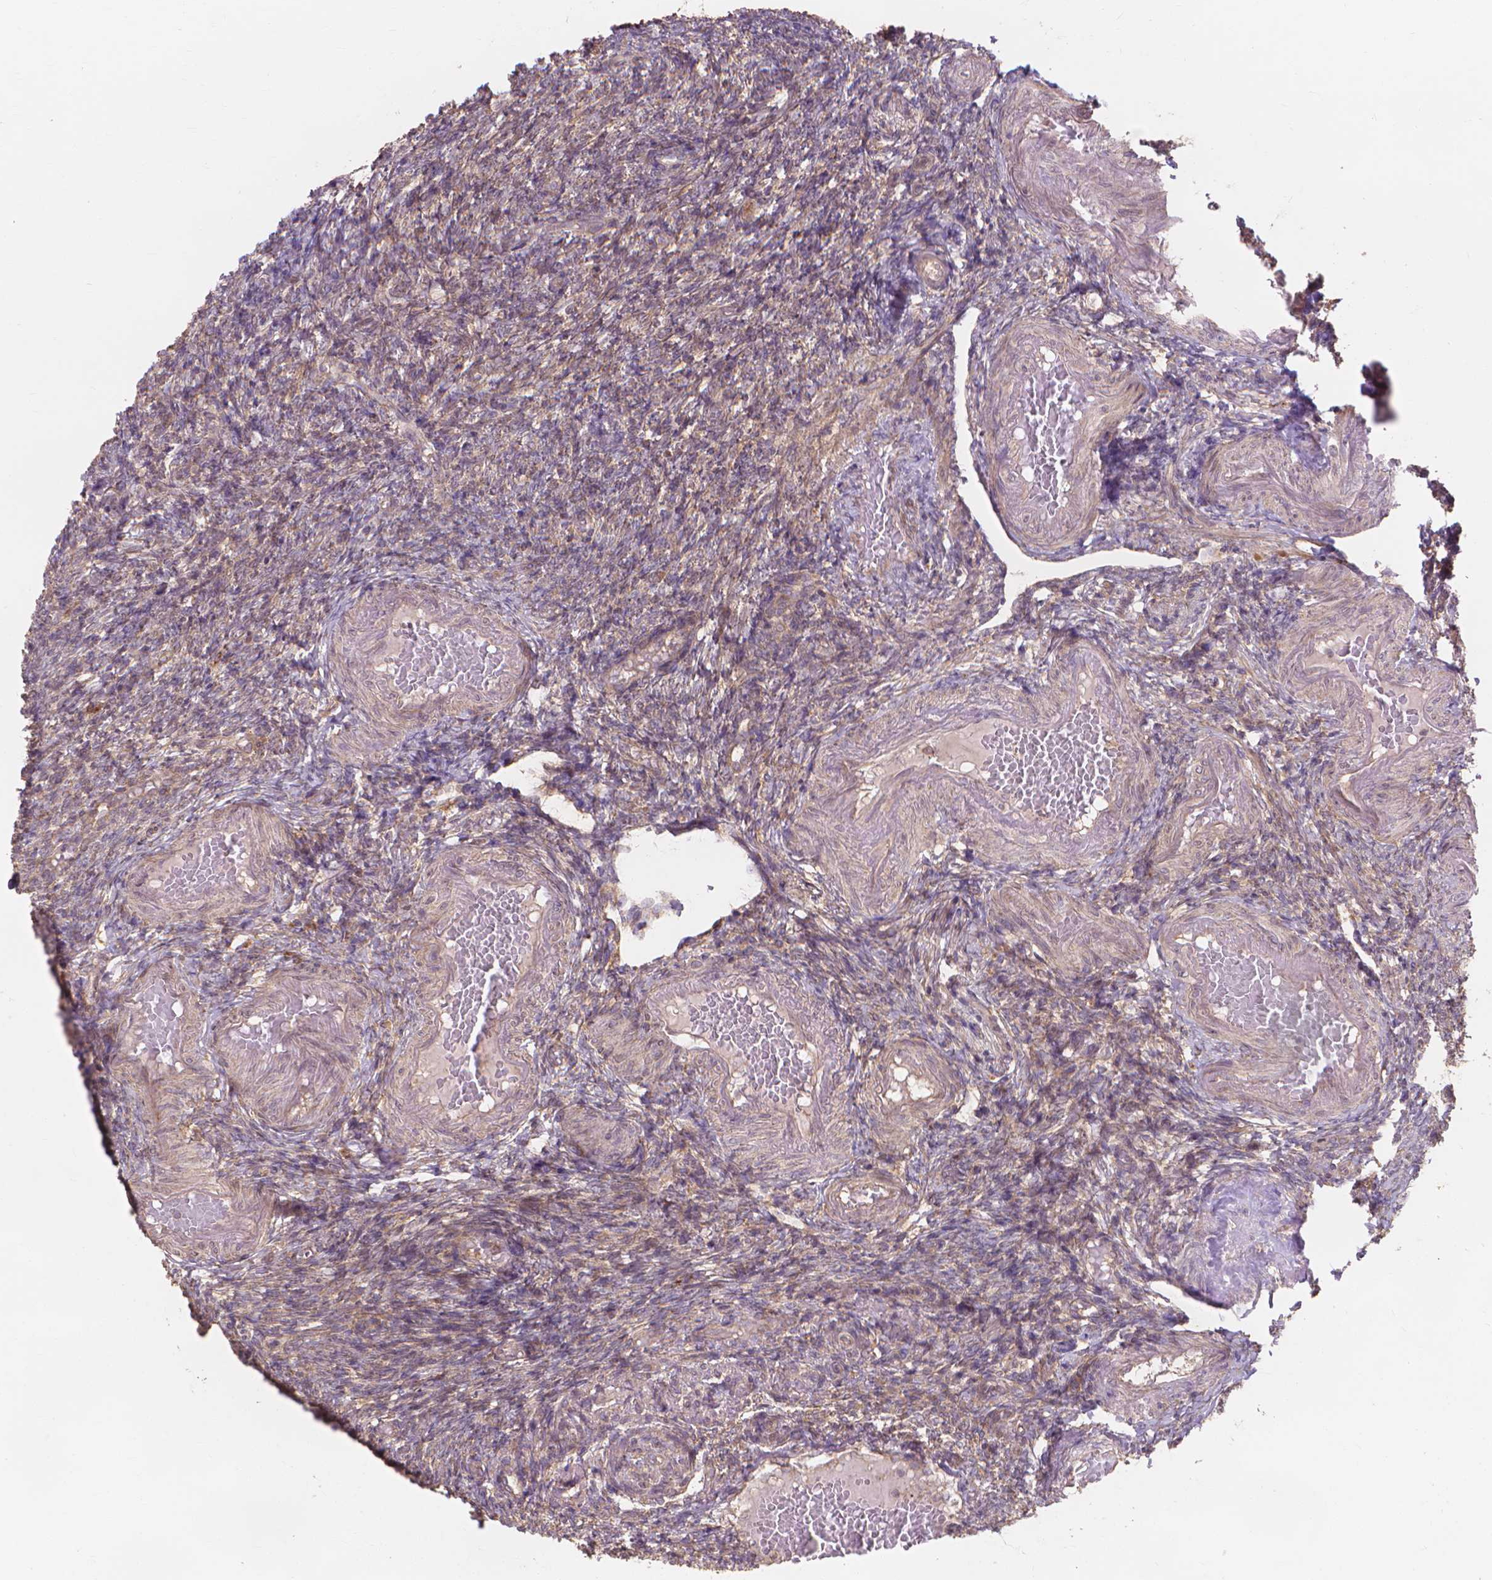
{"staining": {"intensity": "weak", "quantity": "25%-75%", "location": "cytoplasmic/membranous"}, "tissue": "ovary", "cell_type": "Ovarian stroma cells", "image_type": "normal", "snomed": [{"axis": "morphology", "description": "Normal tissue, NOS"}, {"axis": "topography", "description": "Ovary"}], "caption": "Ovarian stroma cells show low levels of weak cytoplasmic/membranous staining in approximately 25%-75% of cells in benign ovary.", "gene": "TAB2", "patient": {"sex": "female", "age": 39}}